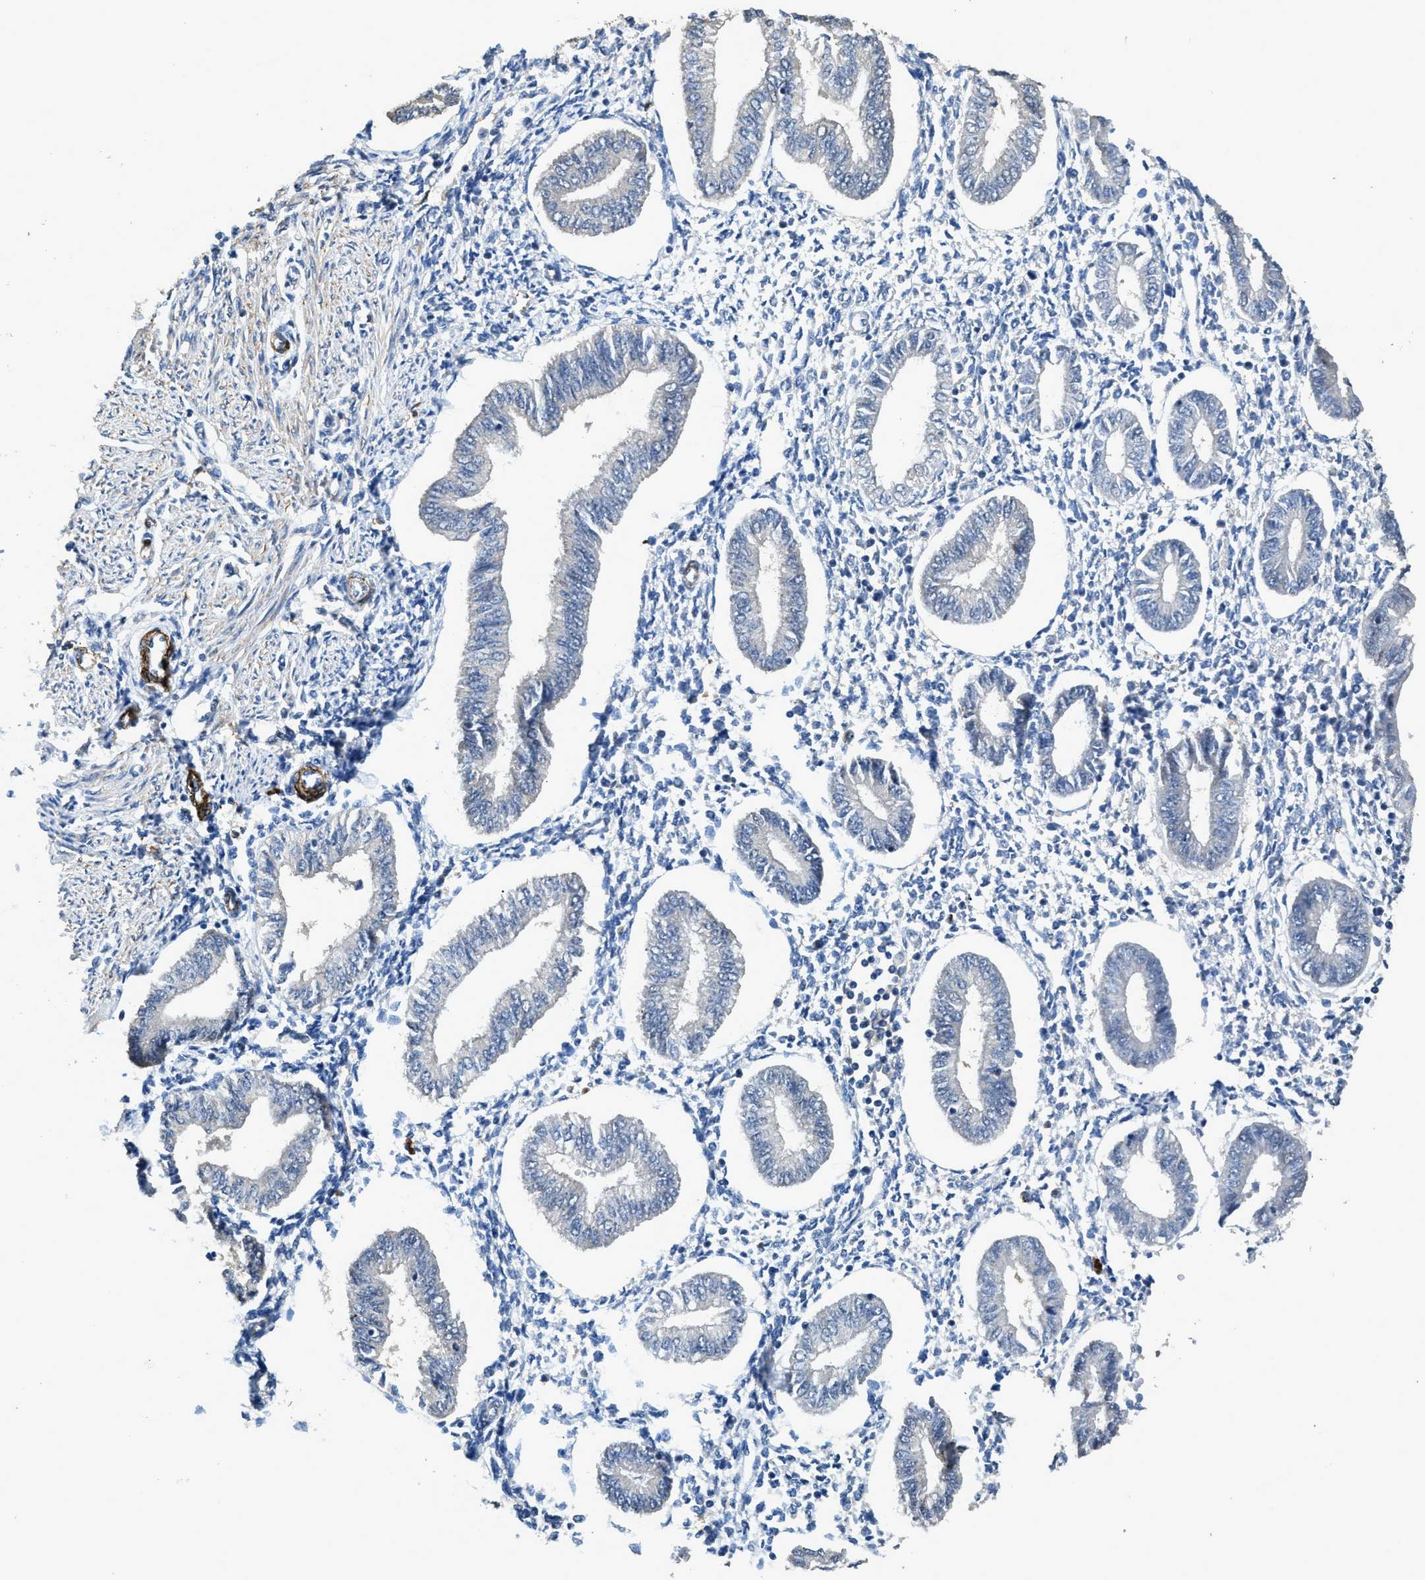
{"staining": {"intensity": "negative", "quantity": "none", "location": "none"}, "tissue": "endometrium", "cell_type": "Cells in endometrial stroma", "image_type": "normal", "snomed": [{"axis": "morphology", "description": "Normal tissue, NOS"}, {"axis": "topography", "description": "Endometrium"}], "caption": "Cells in endometrial stroma show no significant positivity in benign endometrium. (DAB (3,3'-diaminobenzidine) IHC, high magnification).", "gene": "SYNM", "patient": {"sex": "female", "age": 50}}